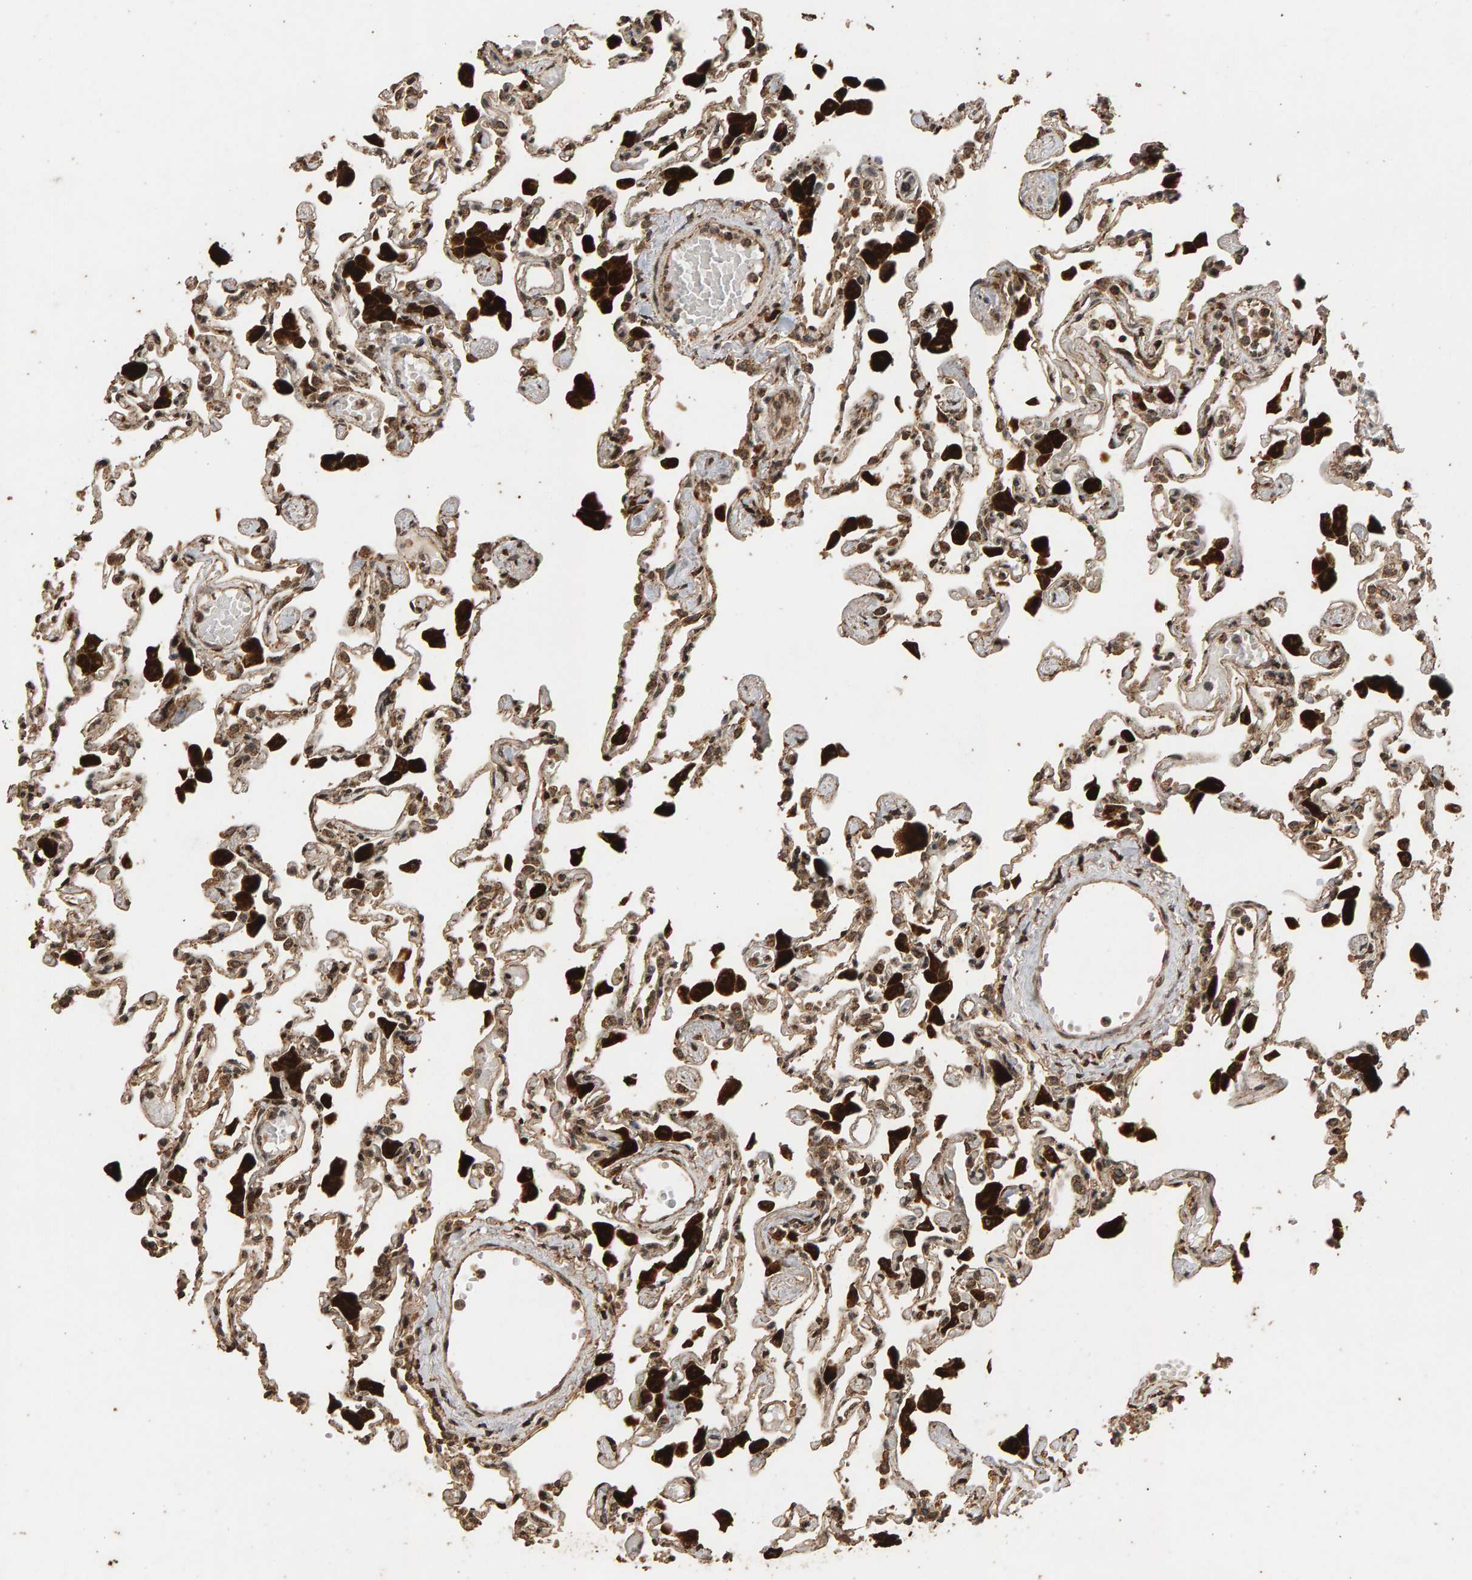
{"staining": {"intensity": "moderate", "quantity": ">75%", "location": "cytoplasmic/membranous"}, "tissue": "lung", "cell_type": "Alveolar cells", "image_type": "normal", "snomed": [{"axis": "morphology", "description": "Normal tissue, NOS"}, {"axis": "topography", "description": "Bronchus"}, {"axis": "topography", "description": "Lung"}], "caption": "Moderate cytoplasmic/membranous protein staining is present in approximately >75% of alveolar cells in lung. The staining is performed using DAB brown chromogen to label protein expression. The nuclei are counter-stained blue using hematoxylin.", "gene": "GSTK1", "patient": {"sex": "female", "age": 49}}